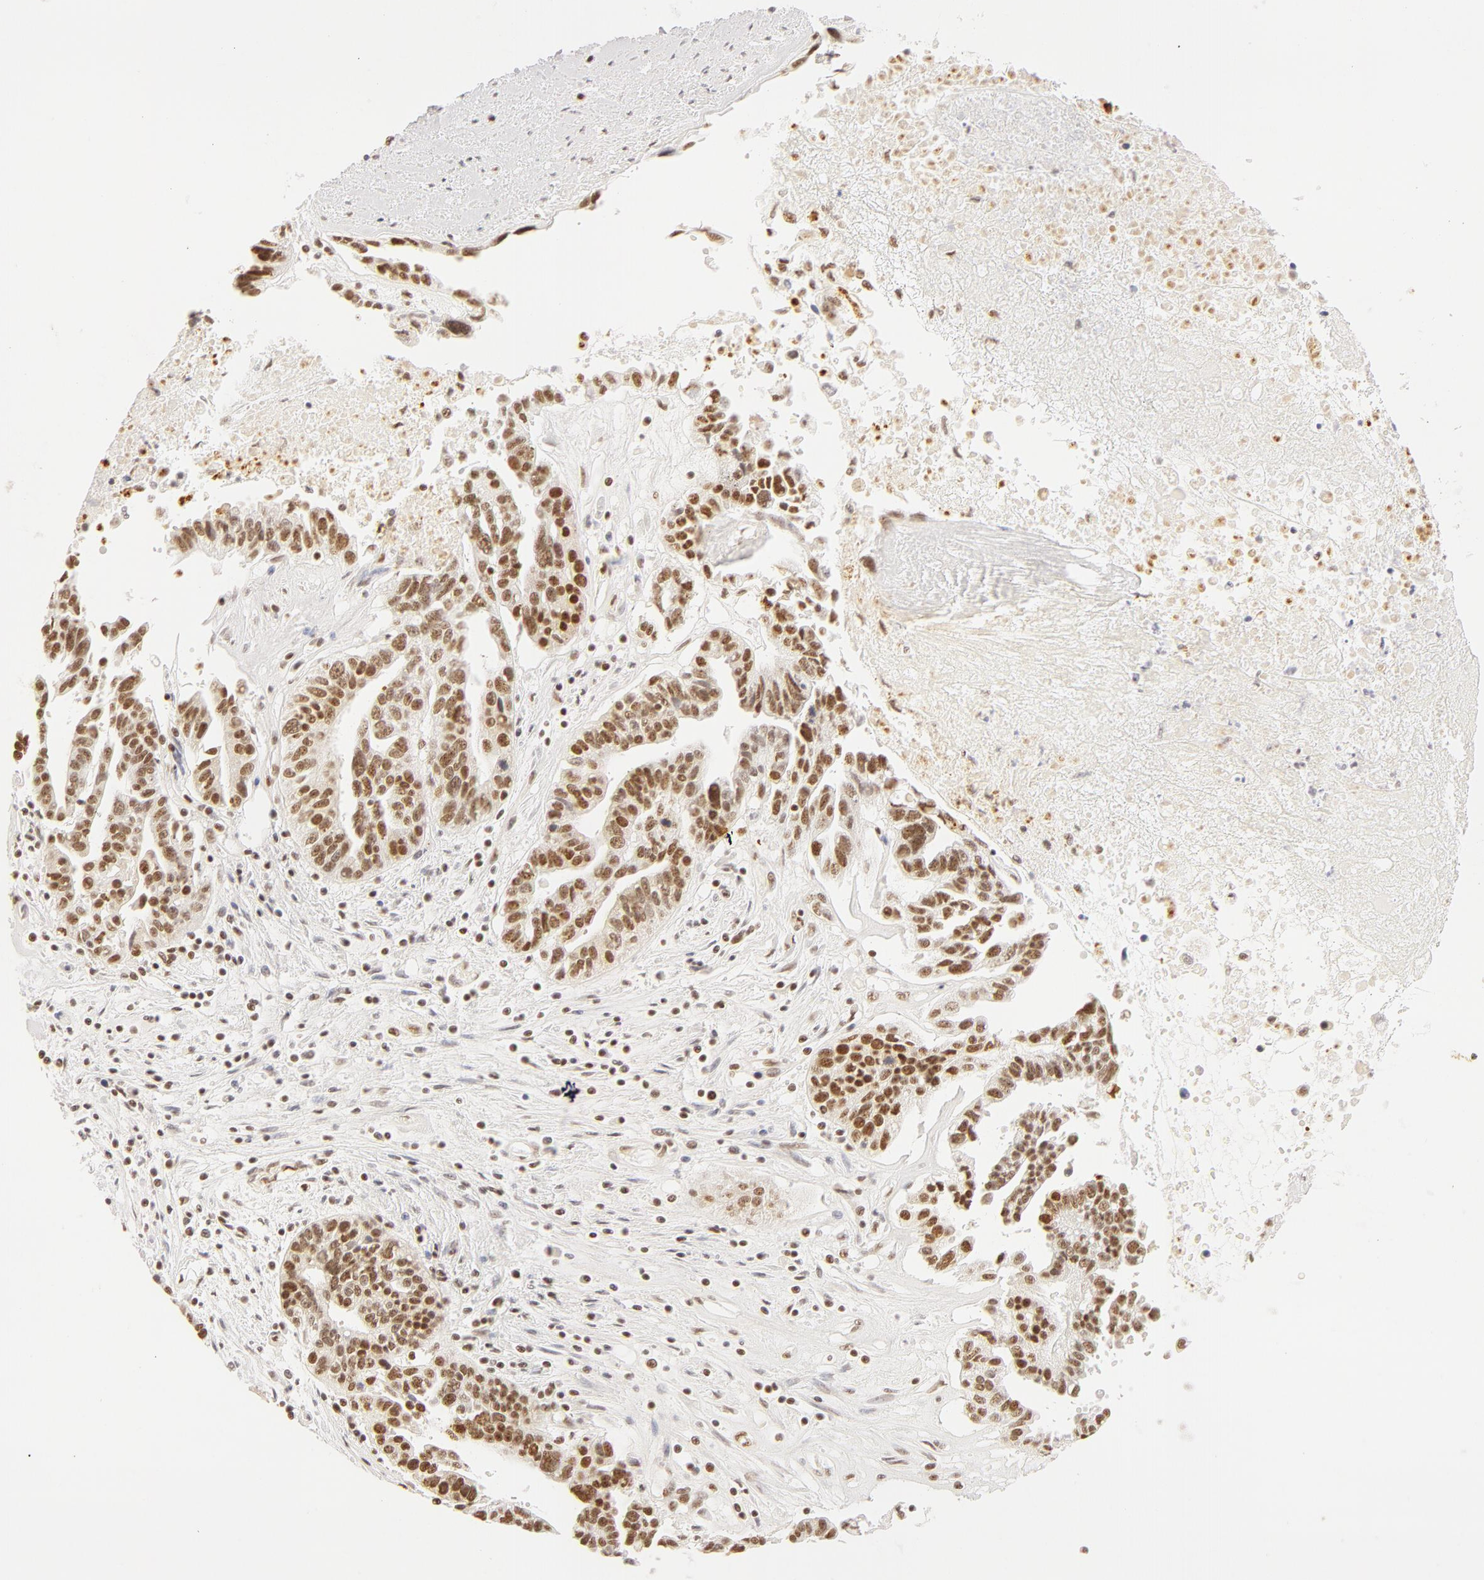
{"staining": {"intensity": "weak", "quantity": ">75%", "location": "nuclear"}, "tissue": "ovarian cancer", "cell_type": "Tumor cells", "image_type": "cancer", "snomed": [{"axis": "morphology", "description": "Carcinoma, endometroid"}, {"axis": "morphology", "description": "Cystadenocarcinoma, serous, NOS"}, {"axis": "topography", "description": "Ovary"}], "caption": "Human ovarian cancer stained with a protein marker reveals weak staining in tumor cells.", "gene": "RBM39", "patient": {"sex": "female", "age": 45}}